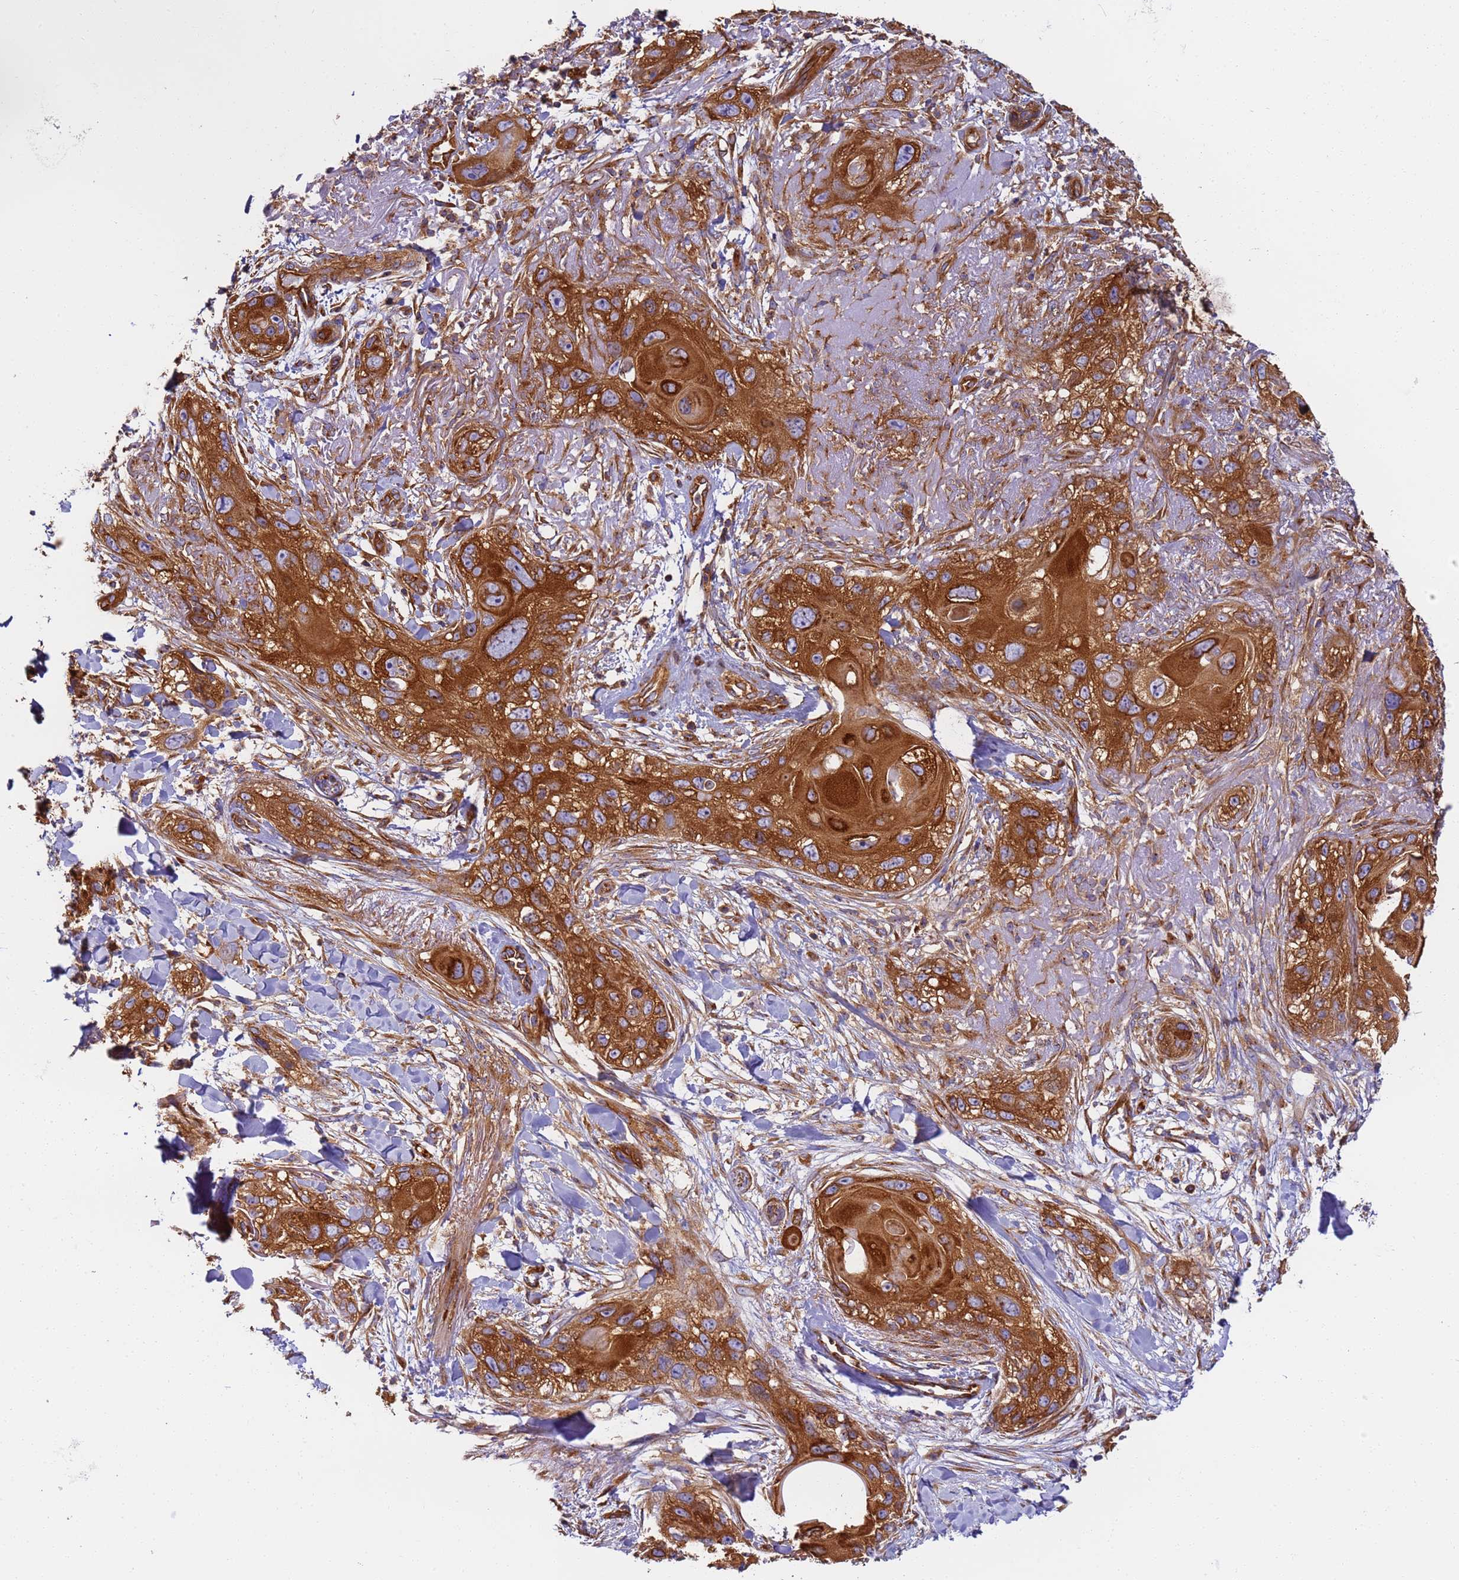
{"staining": {"intensity": "strong", "quantity": ">75%", "location": "cytoplasmic/membranous"}, "tissue": "skin cancer", "cell_type": "Tumor cells", "image_type": "cancer", "snomed": [{"axis": "morphology", "description": "Normal tissue, NOS"}, {"axis": "morphology", "description": "Squamous cell carcinoma, NOS"}, {"axis": "topography", "description": "Skin"}], "caption": "Skin cancer stained for a protein displays strong cytoplasmic/membranous positivity in tumor cells.", "gene": "DYNC1I2", "patient": {"sex": "male", "age": 72}}